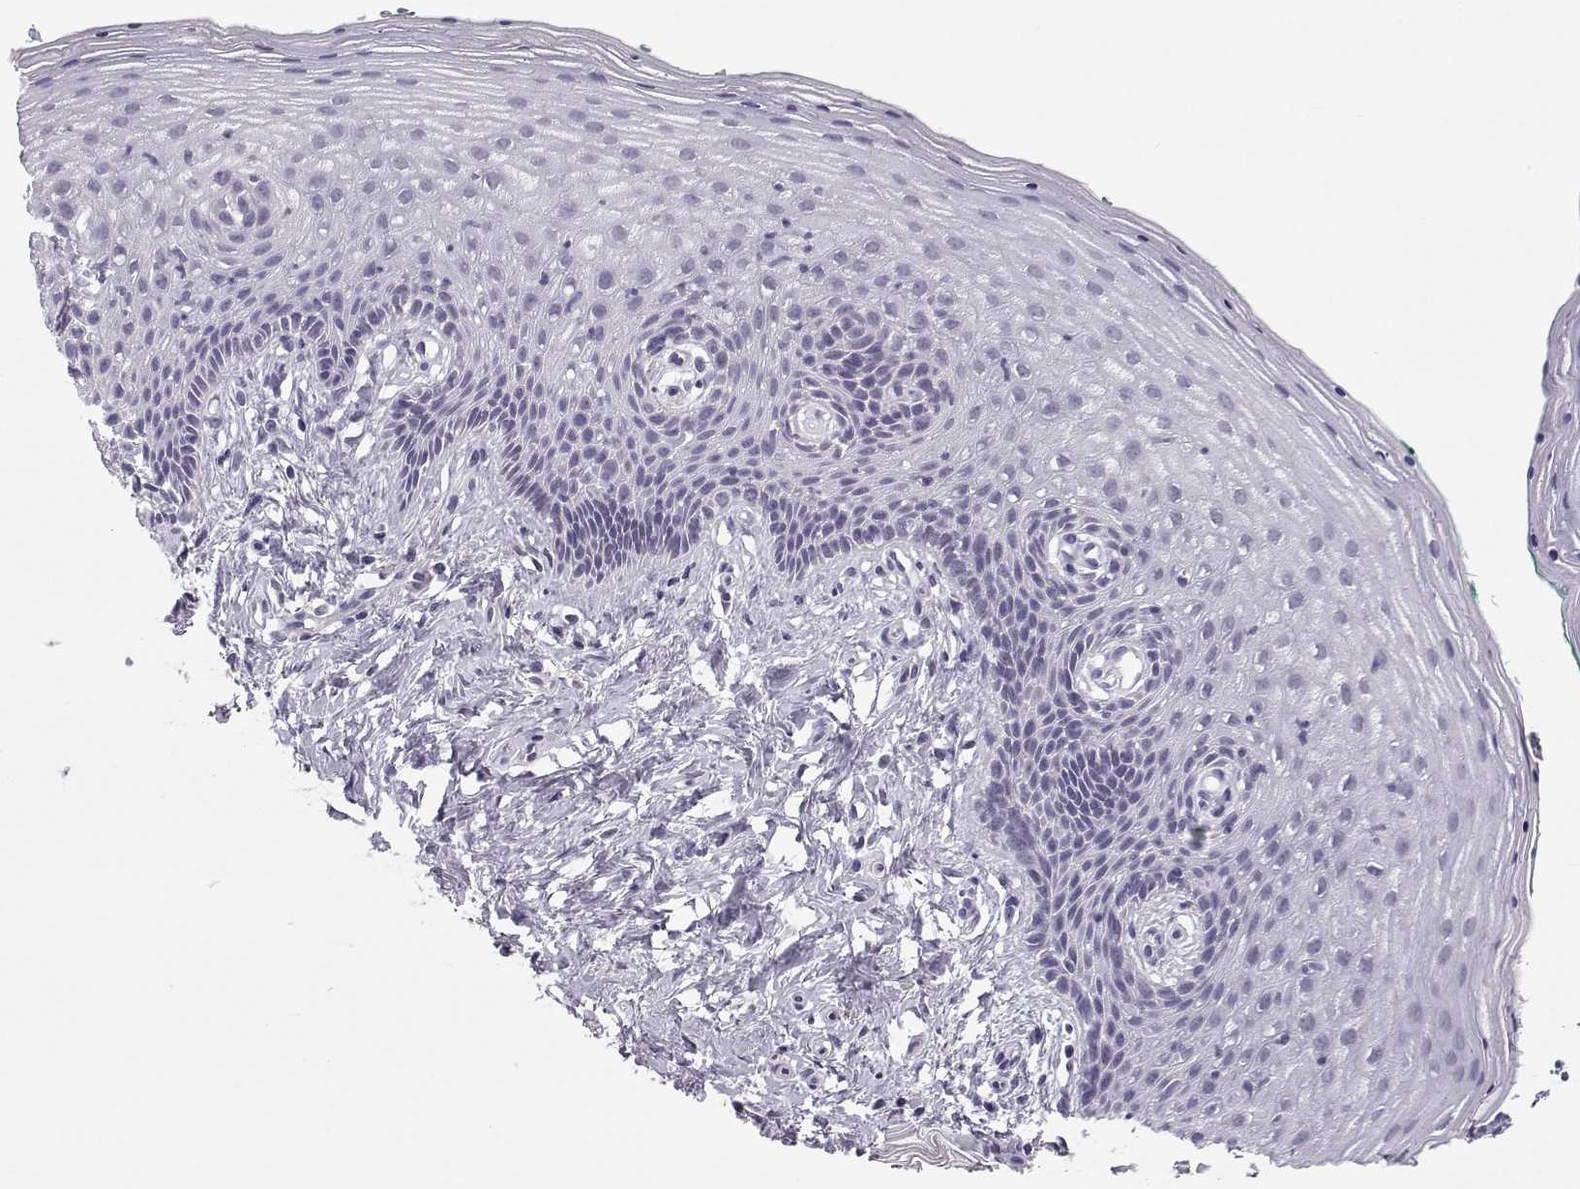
{"staining": {"intensity": "negative", "quantity": "none", "location": "none"}, "tissue": "vagina", "cell_type": "Squamous epithelial cells", "image_type": "normal", "snomed": [{"axis": "morphology", "description": "Normal tissue, NOS"}, {"axis": "topography", "description": "Vagina"}], "caption": "Immunohistochemical staining of unremarkable vagina exhibits no significant expression in squamous epithelial cells. Nuclei are stained in blue.", "gene": "MROH7", "patient": {"sex": "female", "age": 45}}